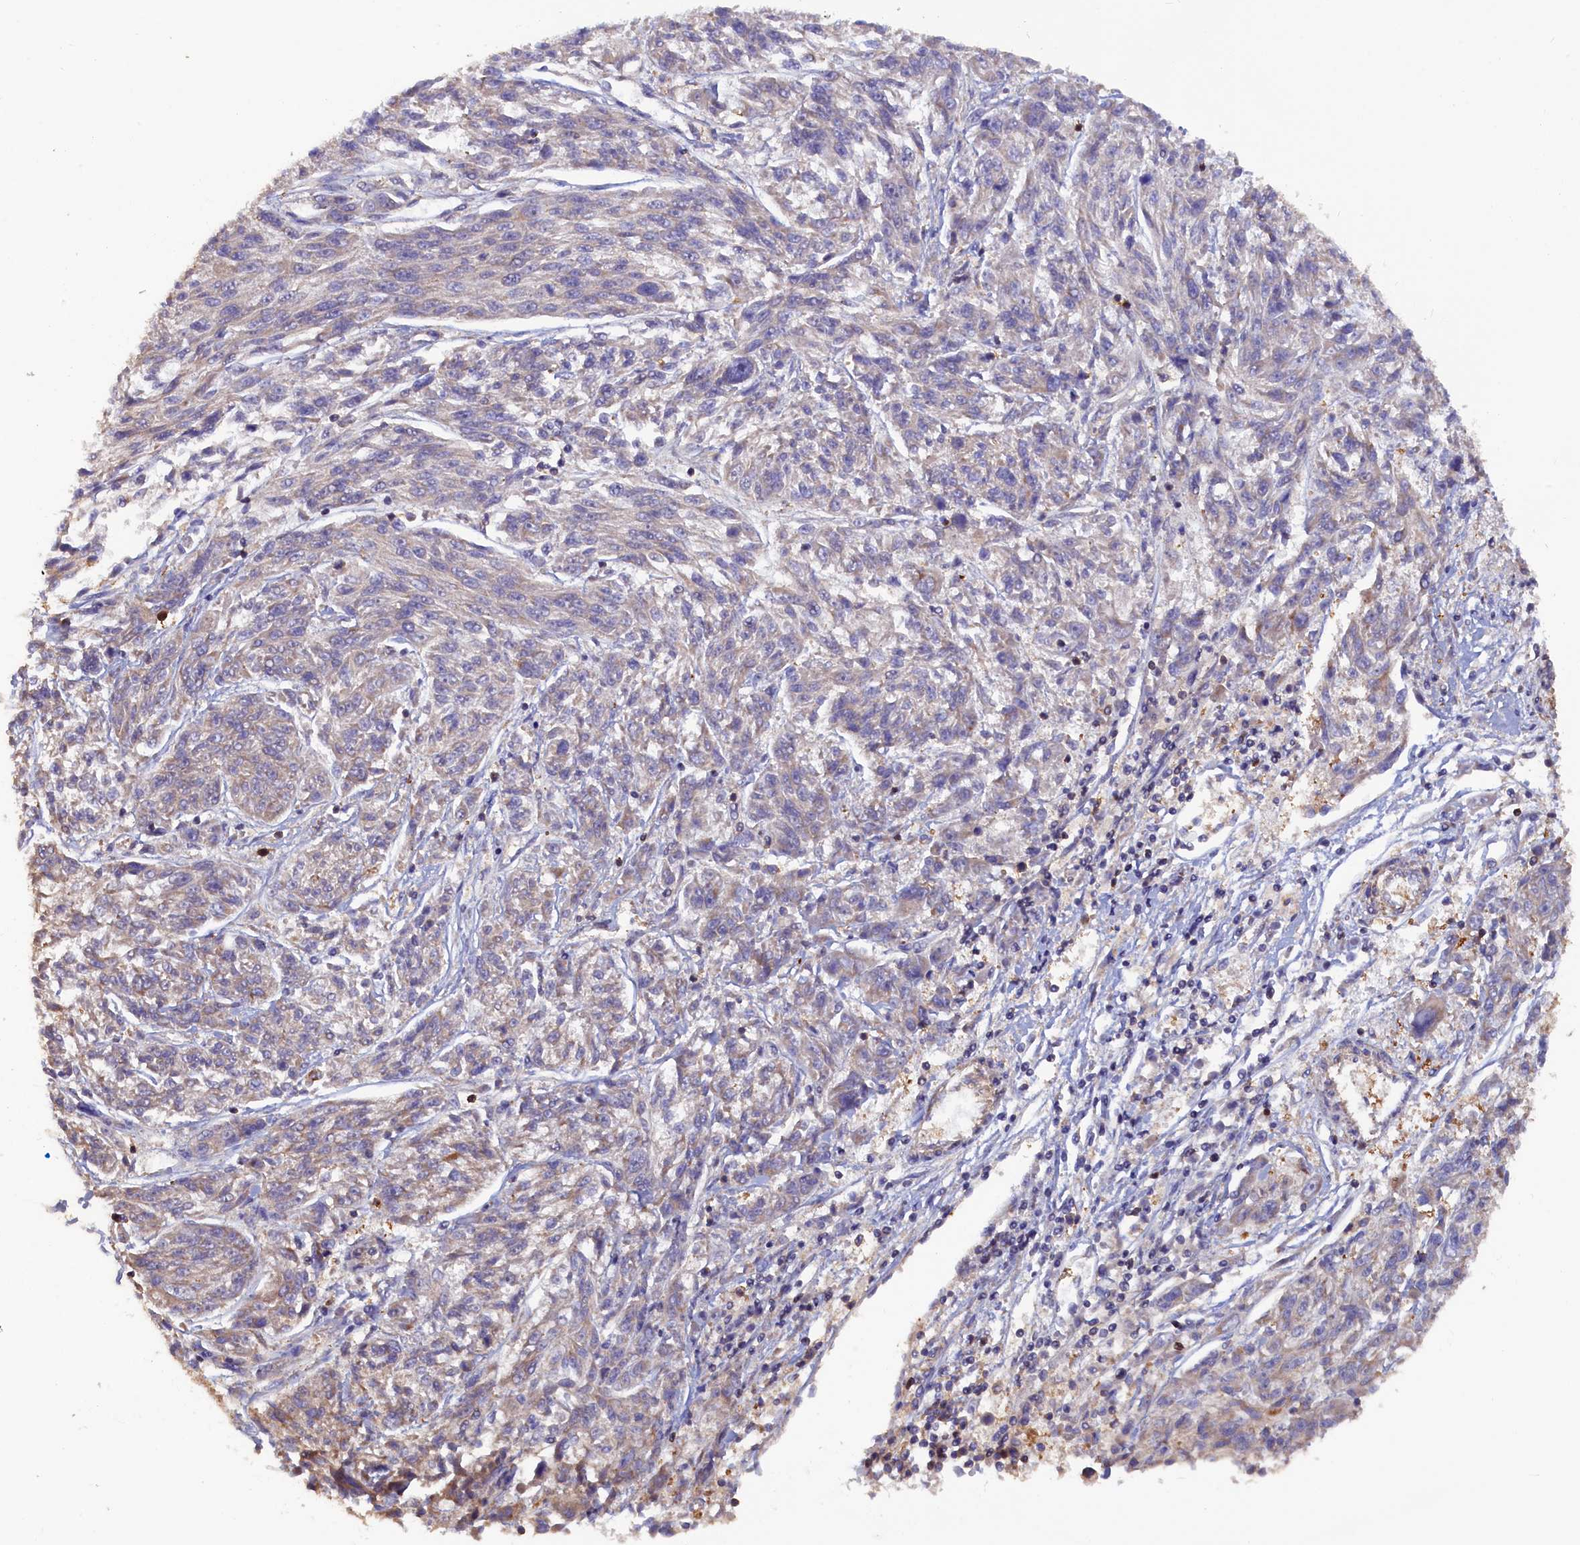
{"staining": {"intensity": "negative", "quantity": "none", "location": "none"}, "tissue": "melanoma", "cell_type": "Tumor cells", "image_type": "cancer", "snomed": [{"axis": "morphology", "description": "Malignant melanoma, NOS"}, {"axis": "topography", "description": "Skin"}], "caption": "Malignant melanoma stained for a protein using immunohistochemistry reveals no positivity tumor cells.", "gene": "JPT2", "patient": {"sex": "male", "age": 53}}